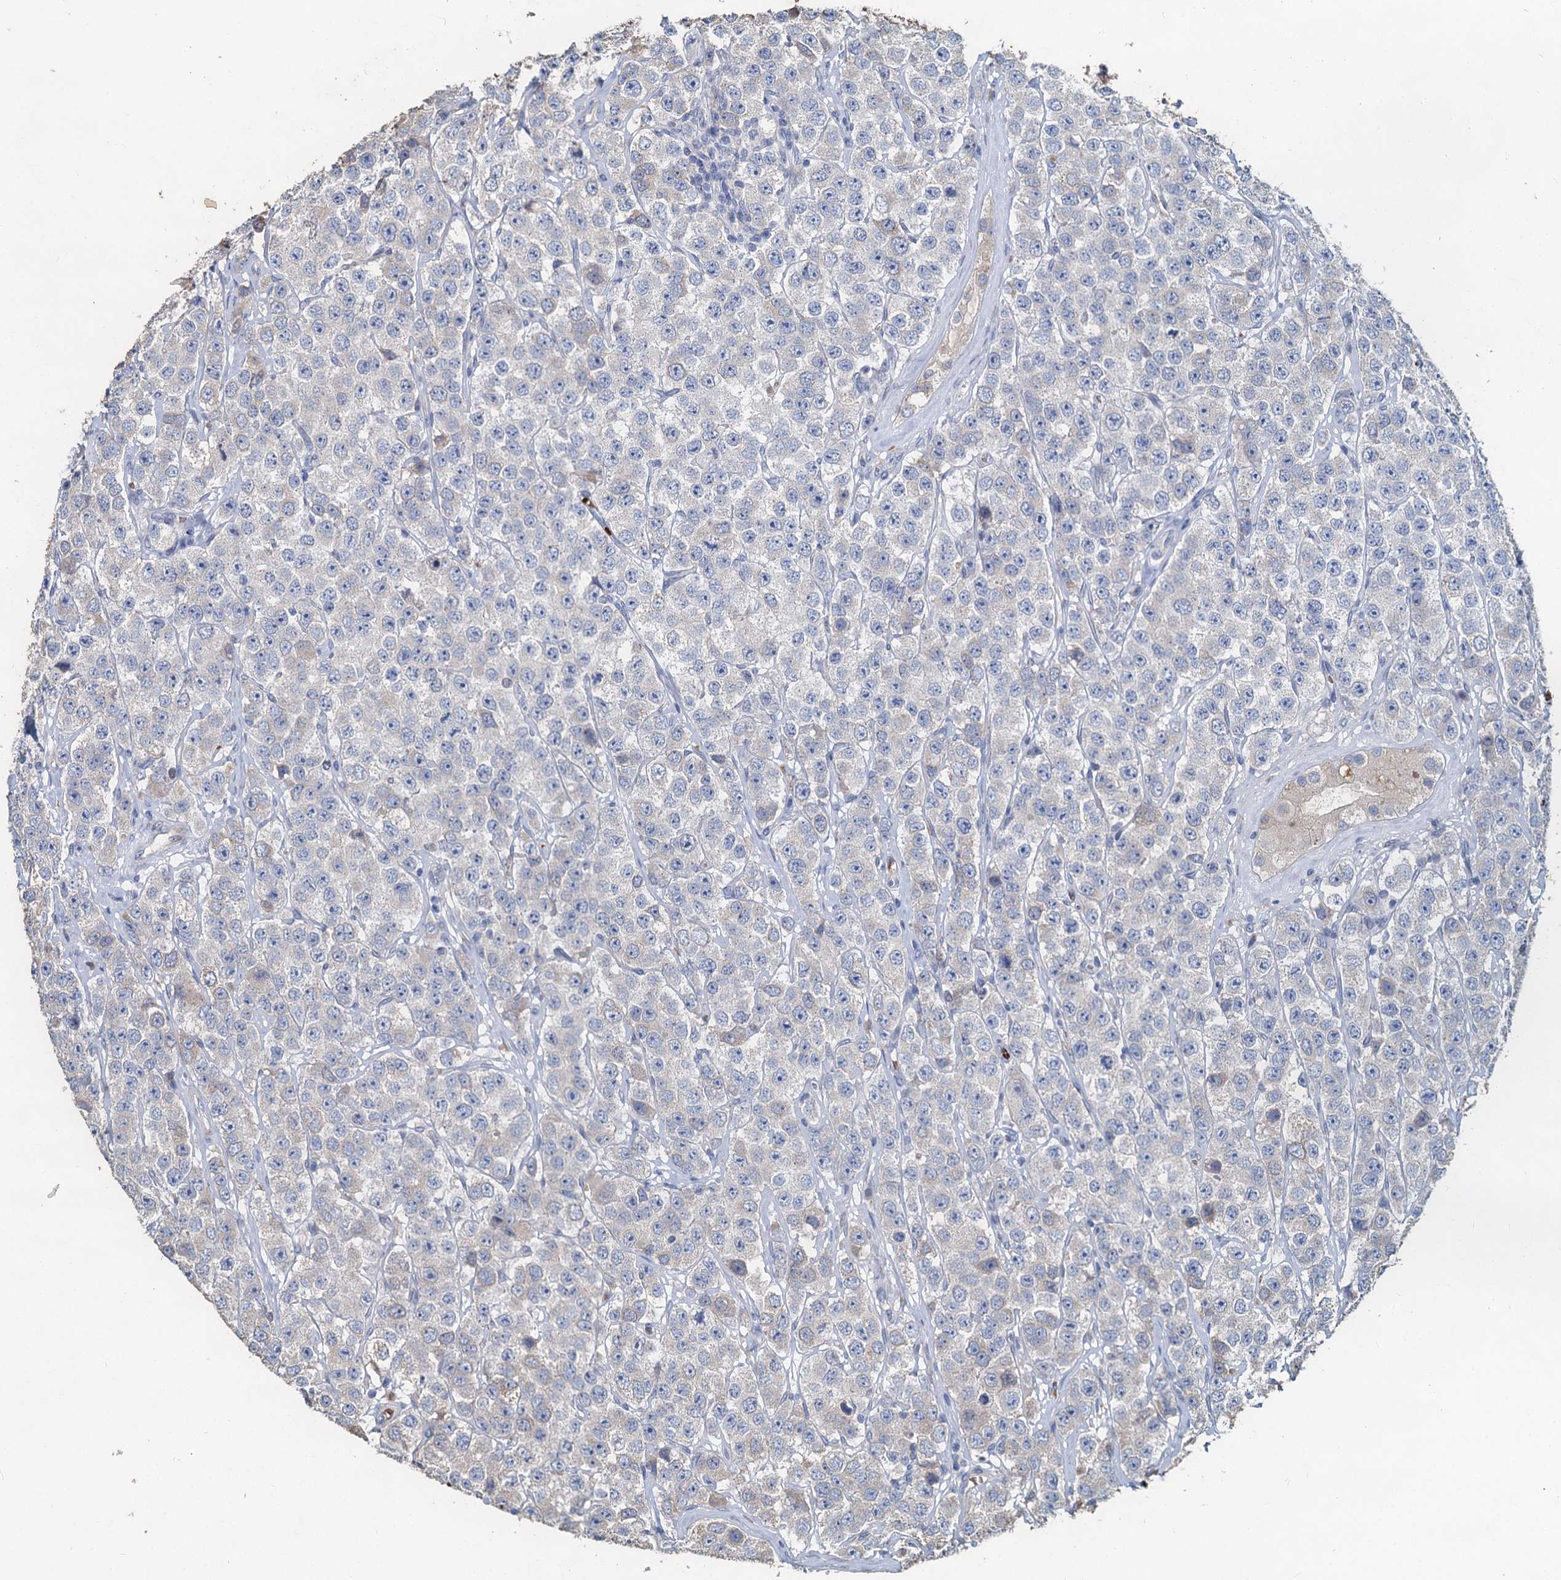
{"staining": {"intensity": "negative", "quantity": "none", "location": "none"}, "tissue": "testis cancer", "cell_type": "Tumor cells", "image_type": "cancer", "snomed": [{"axis": "morphology", "description": "Seminoma, NOS"}, {"axis": "topography", "description": "Testis"}], "caption": "Tumor cells show no significant protein expression in testis cancer.", "gene": "TCTN2", "patient": {"sex": "male", "age": 28}}